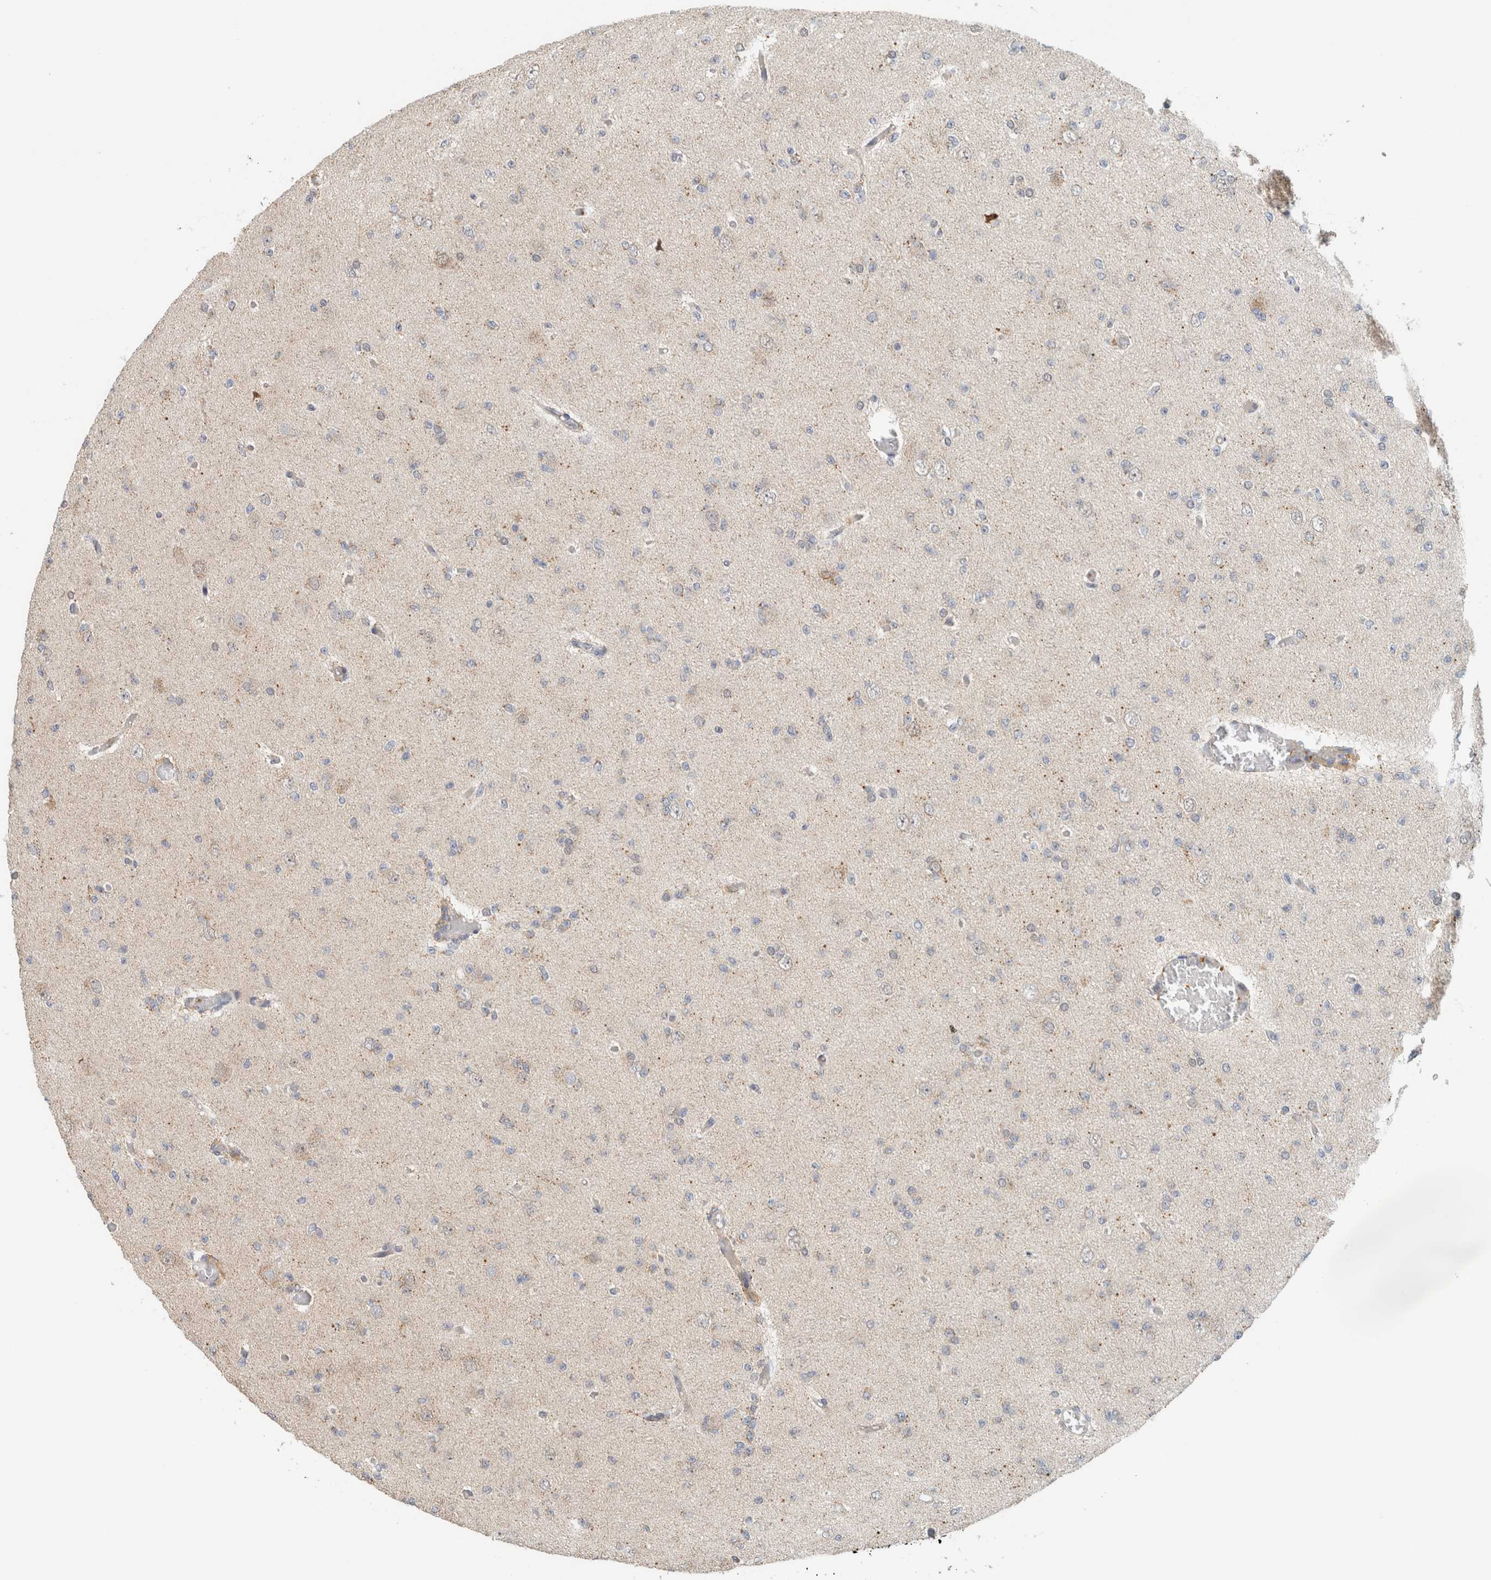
{"staining": {"intensity": "negative", "quantity": "none", "location": "none"}, "tissue": "glioma", "cell_type": "Tumor cells", "image_type": "cancer", "snomed": [{"axis": "morphology", "description": "Glioma, malignant, Low grade"}, {"axis": "topography", "description": "Brain"}], "caption": "Tumor cells are negative for brown protein staining in glioma.", "gene": "CRAT", "patient": {"sex": "female", "age": 22}}